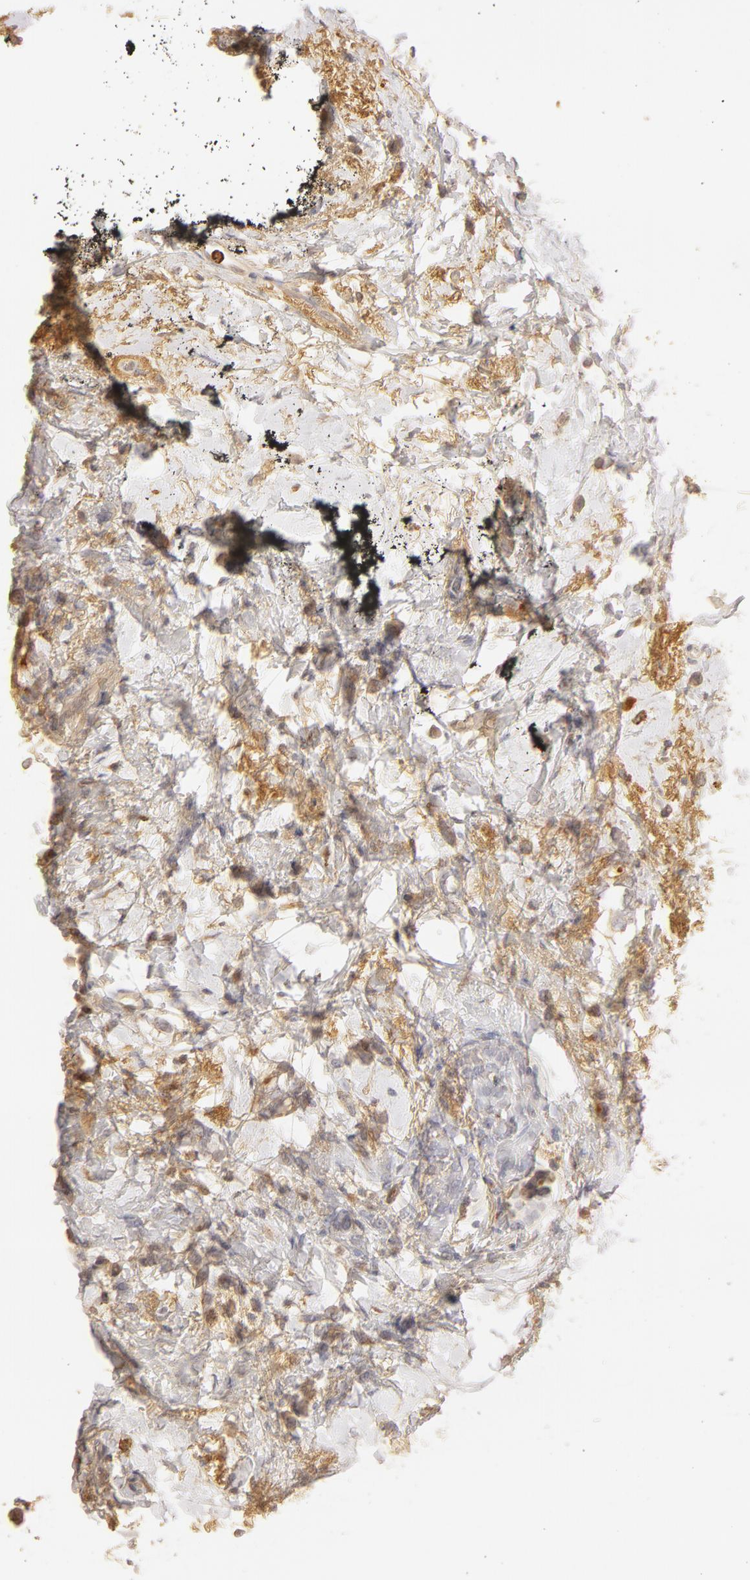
{"staining": {"intensity": "negative", "quantity": "none", "location": "none"}, "tissue": "breast cancer", "cell_type": "Tumor cells", "image_type": "cancer", "snomed": [{"axis": "morphology", "description": "Duct carcinoma"}, {"axis": "topography", "description": "Breast"}], "caption": "Immunohistochemistry (IHC) of breast cancer shows no positivity in tumor cells.", "gene": "C1R", "patient": {"sex": "female", "age": 72}}